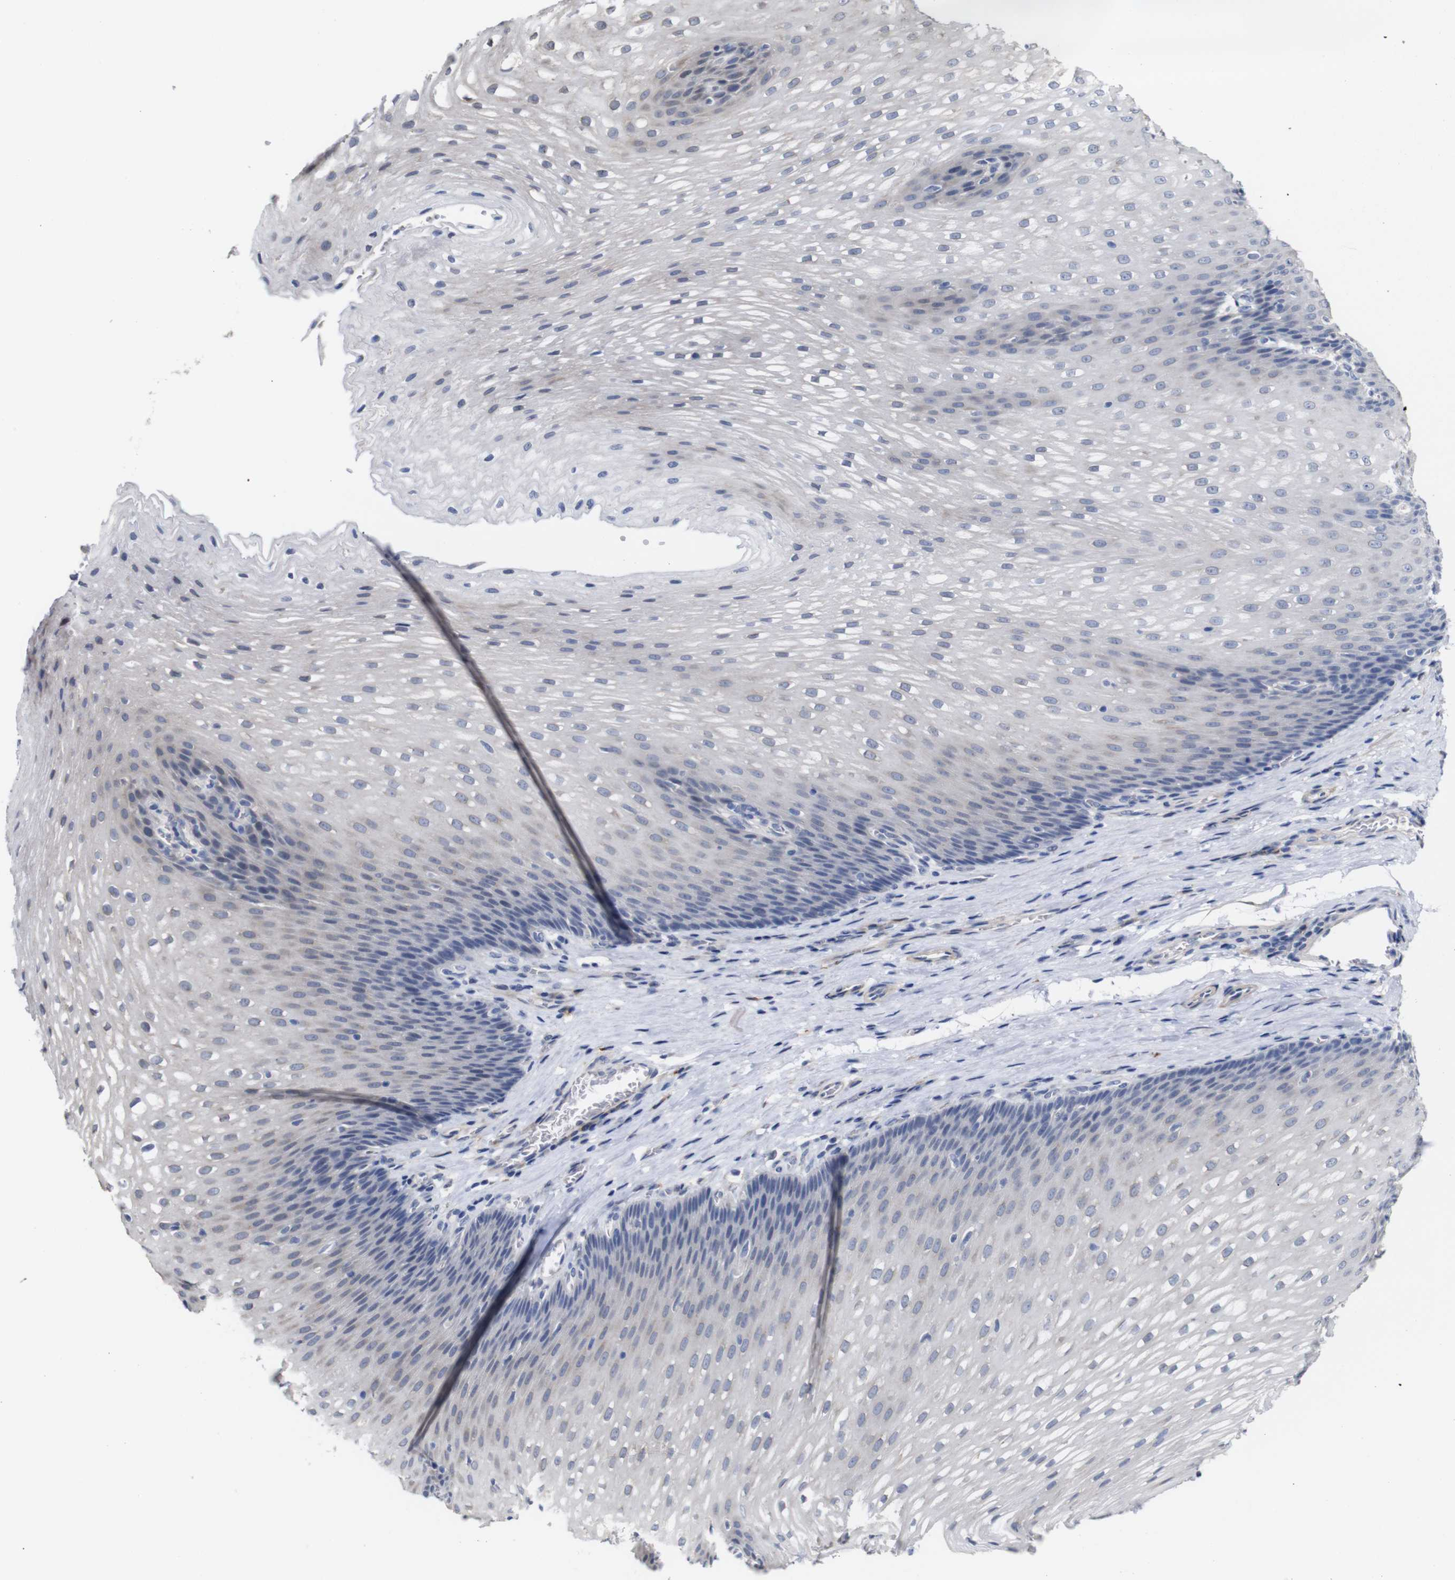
{"staining": {"intensity": "weak", "quantity": "<25%", "location": "cytoplasmic/membranous"}, "tissue": "esophagus", "cell_type": "Squamous epithelial cells", "image_type": "normal", "snomed": [{"axis": "morphology", "description": "Normal tissue, NOS"}, {"axis": "topography", "description": "Esophagus"}], "caption": "This micrograph is of unremarkable esophagus stained with IHC to label a protein in brown with the nuclei are counter-stained blue. There is no expression in squamous epithelial cells. (DAB (3,3'-diaminobenzidine) IHC with hematoxylin counter stain).", "gene": "TCEAL9", "patient": {"sex": "male", "age": 48}}